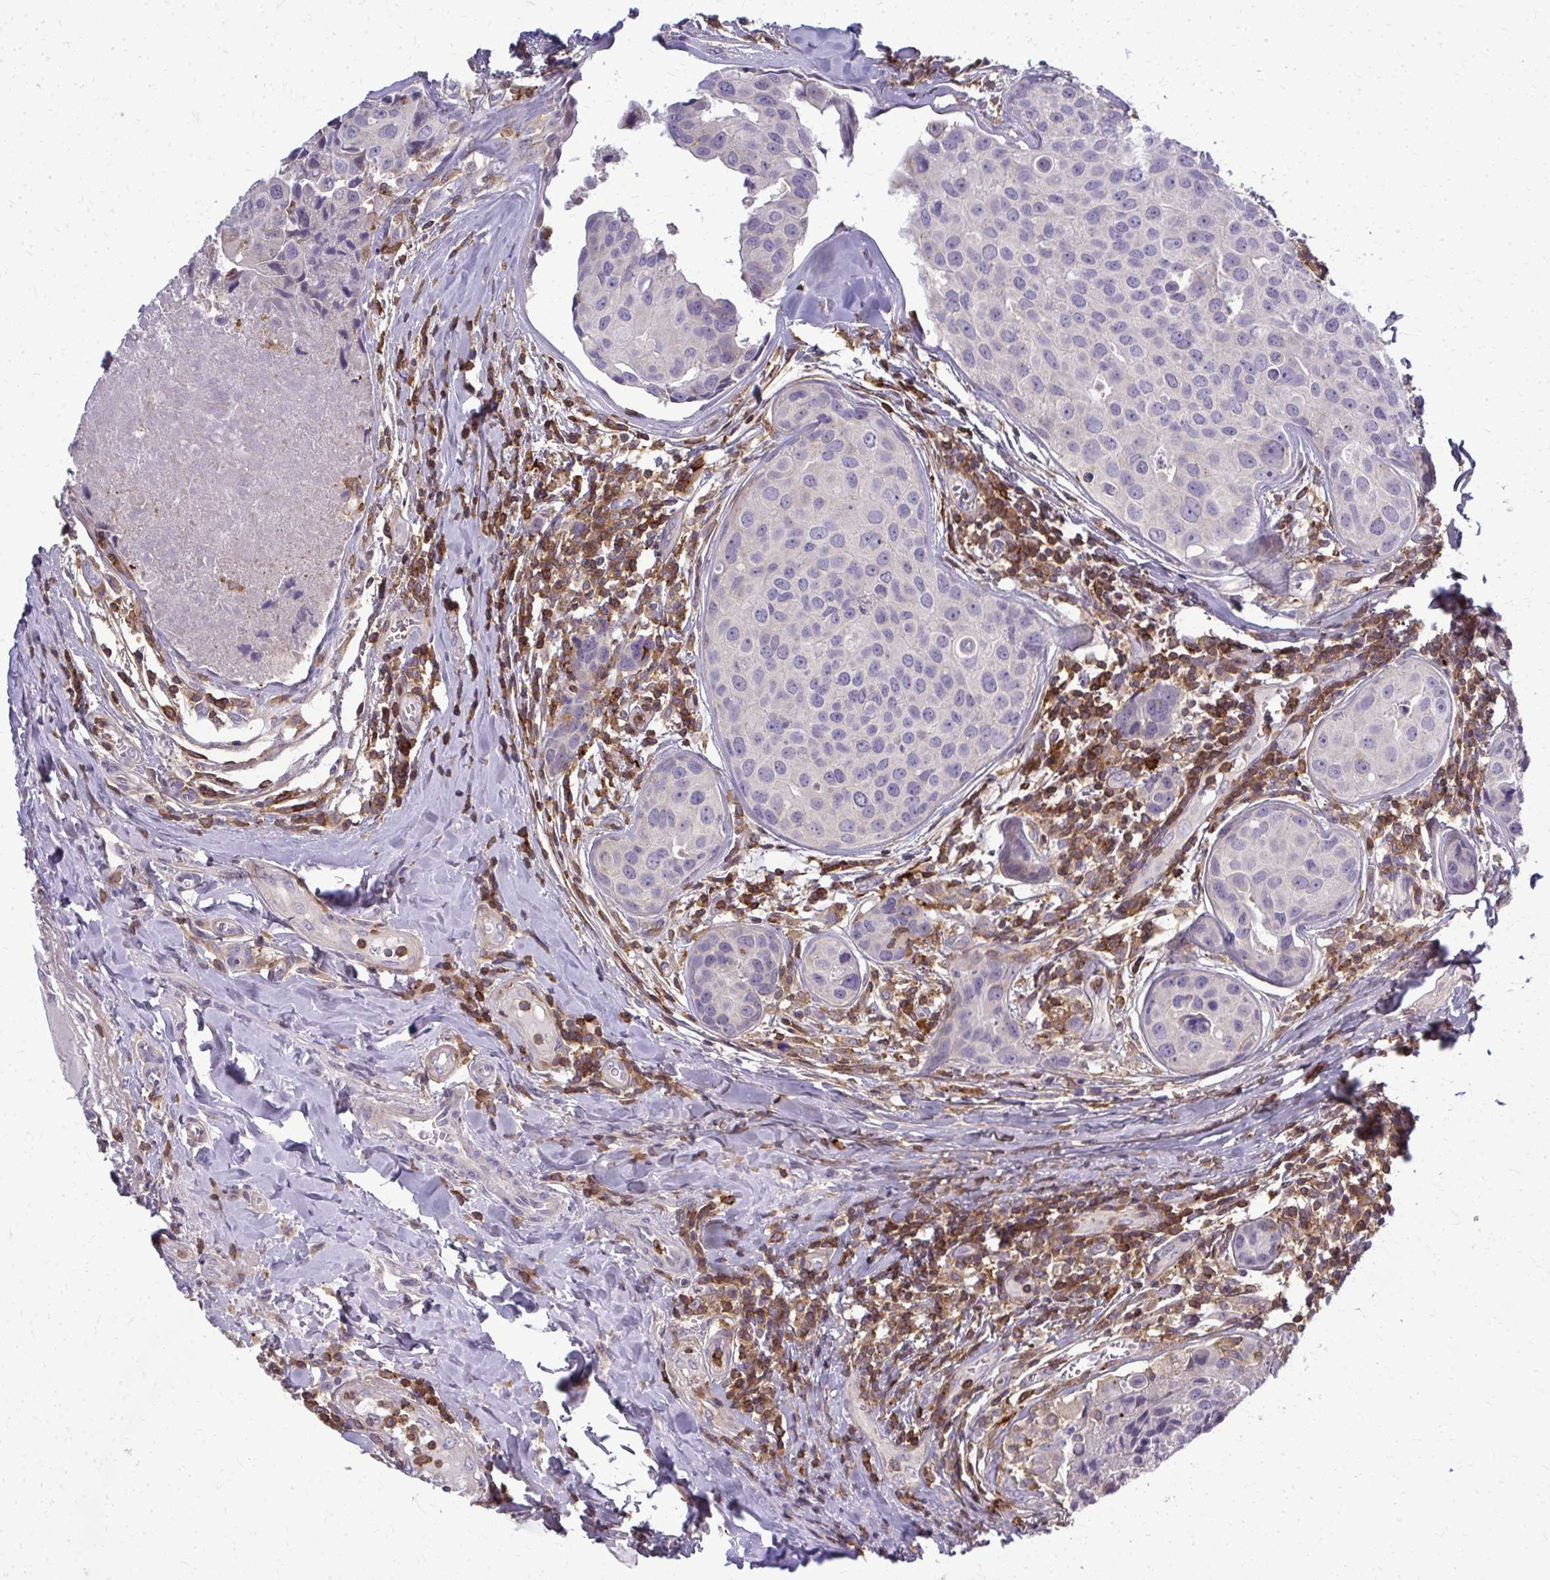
{"staining": {"intensity": "negative", "quantity": "none", "location": "none"}, "tissue": "breast cancer", "cell_type": "Tumor cells", "image_type": "cancer", "snomed": [{"axis": "morphology", "description": "Duct carcinoma"}, {"axis": "topography", "description": "Breast"}], "caption": "Immunohistochemistry of human breast invasive ductal carcinoma shows no staining in tumor cells.", "gene": "AP5M1", "patient": {"sex": "female", "age": 24}}